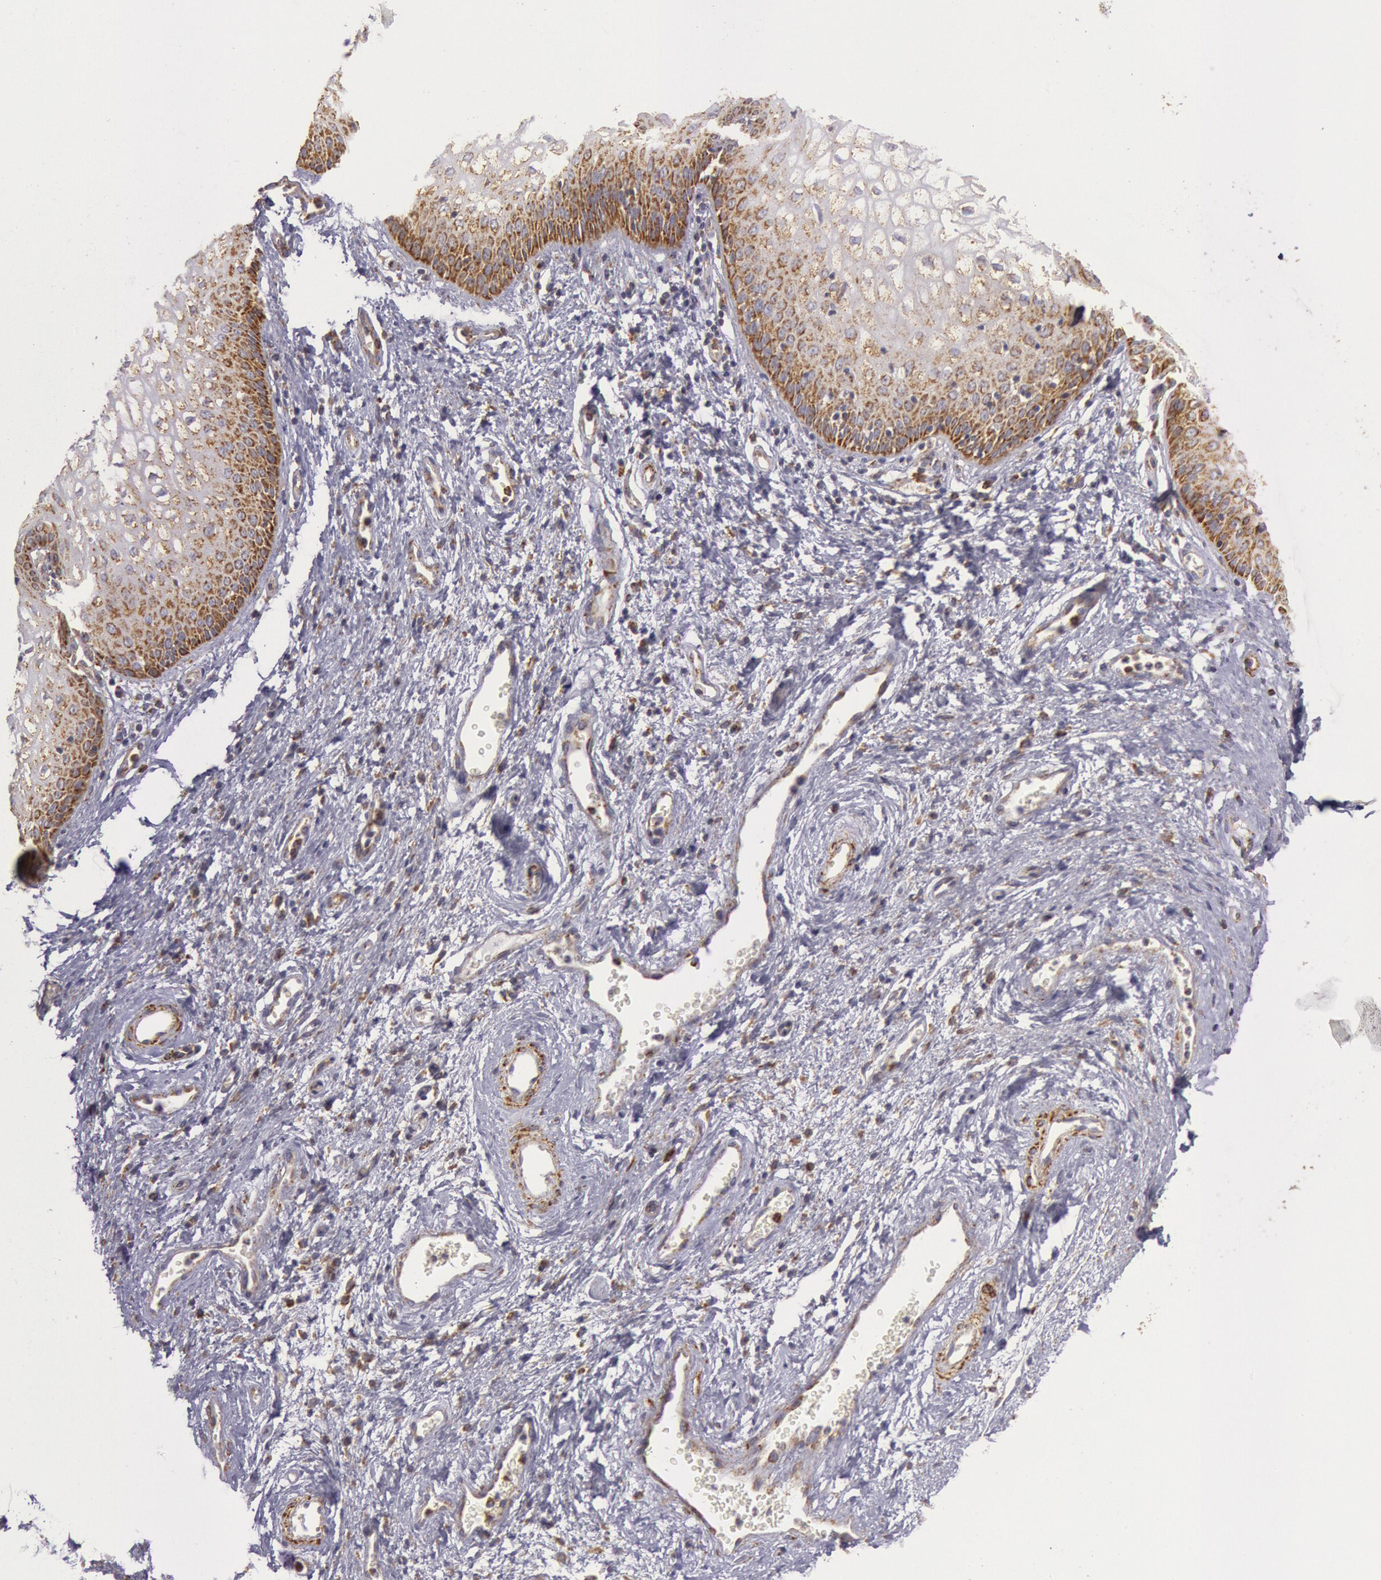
{"staining": {"intensity": "moderate", "quantity": "25%-75%", "location": "cytoplasmic/membranous"}, "tissue": "vagina", "cell_type": "Squamous epithelial cells", "image_type": "normal", "snomed": [{"axis": "morphology", "description": "Normal tissue, NOS"}, {"axis": "topography", "description": "Vagina"}], "caption": "Immunohistochemical staining of unremarkable human vagina reveals 25%-75% levels of moderate cytoplasmic/membranous protein staining in about 25%-75% of squamous epithelial cells. The staining is performed using DAB brown chromogen to label protein expression. The nuclei are counter-stained blue using hematoxylin.", "gene": "CYC1", "patient": {"sex": "female", "age": 34}}